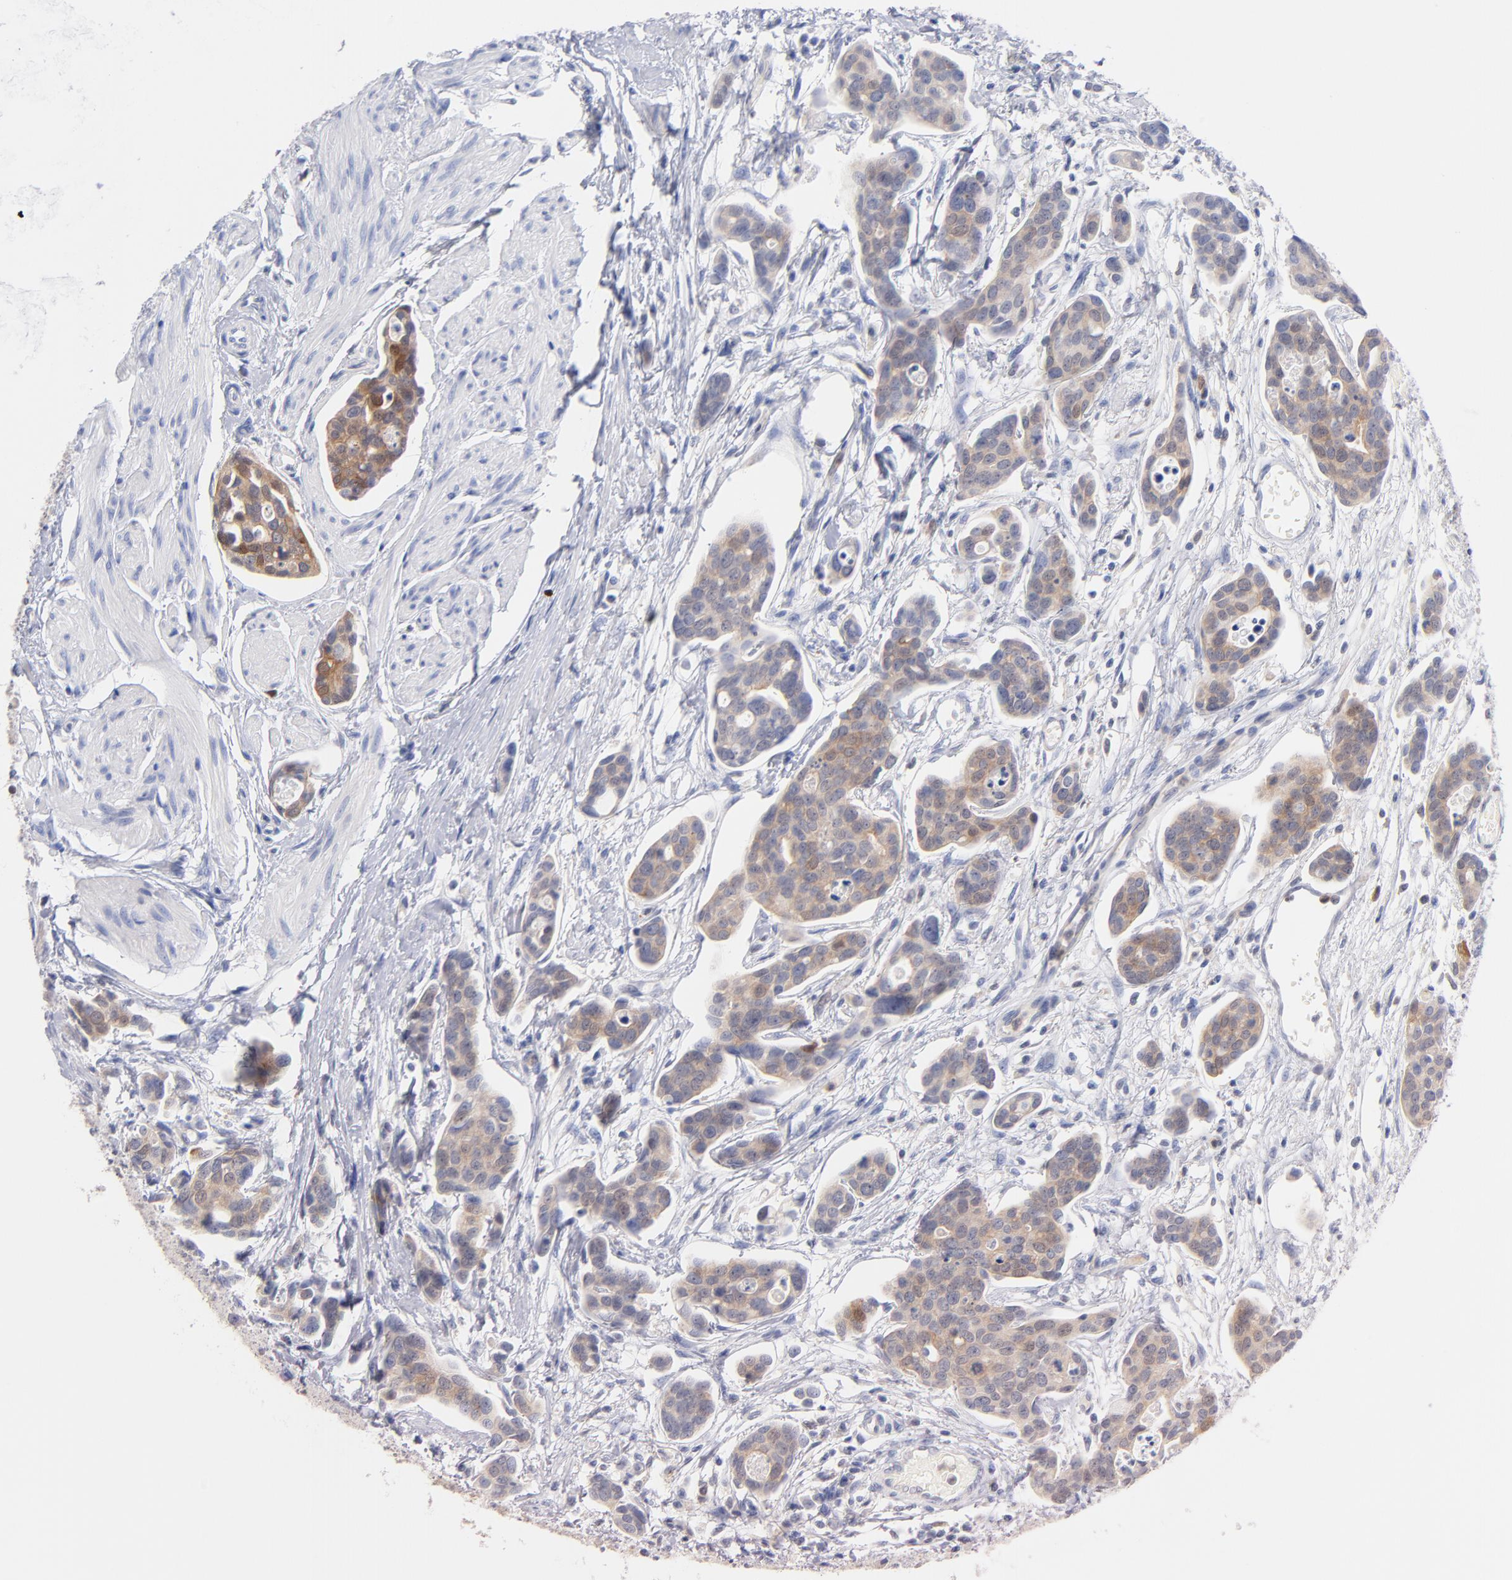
{"staining": {"intensity": "weak", "quantity": "25%-75%", "location": "cytoplasmic/membranous,nuclear"}, "tissue": "urothelial cancer", "cell_type": "Tumor cells", "image_type": "cancer", "snomed": [{"axis": "morphology", "description": "Urothelial carcinoma, High grade"}, {"axis": "topography", "description": "Urinary bladder"}], "caption": "Immunohistochemical staining of urothelial carcinoma (high-grade) demonstrates weak cytoplasmic/membranous and nuclear protein expression in about 25%-75% of tumor cells. (brown staining indicates protein expression, while blue staining denotes nuclei).", "gene": "BID", "patient": {"sex": "male", "age": 78}}